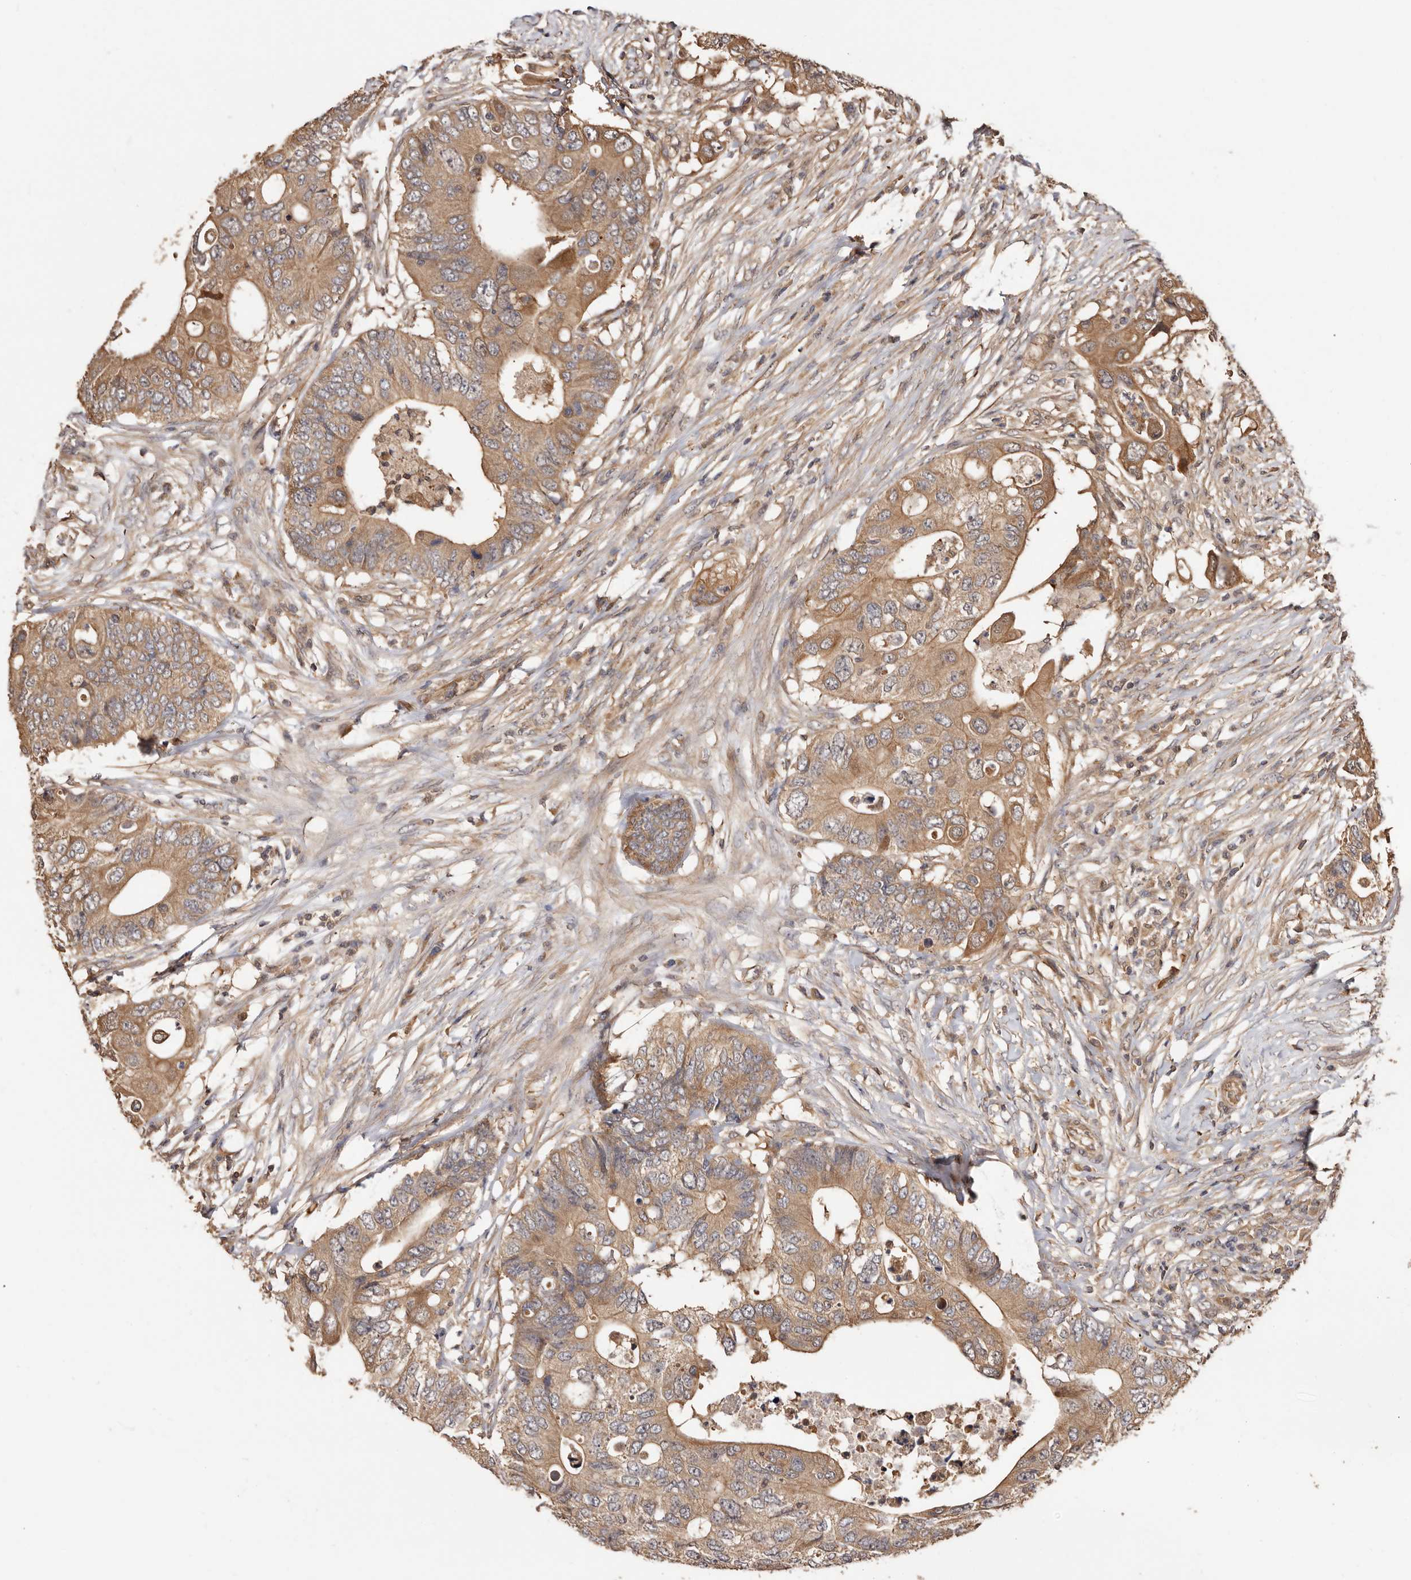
{"staining": {"intensity": "moderate", "quantity": ">75%", "location": "cytoplasmic/membranous"}, "tissue": "colorectal cancer", "cell_type": "Tumor cells", "image_type": "cancer", "snomed": [{"axis": "morphology", "description": "Adenocarcinoma, NOS"}, {"axis": "topography", "description": "Colon"}], "caption": "Protein staining by immunohistochemistry (IHC) exhibits moderate cytoplasmic/membranous positivity in about >75% of tumor cells in colorectal adenocarcinoma. (brown staining indicates protein expression, while blue staining denotes nuclei).", "gene": "COQ8B", "patient": {"sex": "male", "age": 71}}